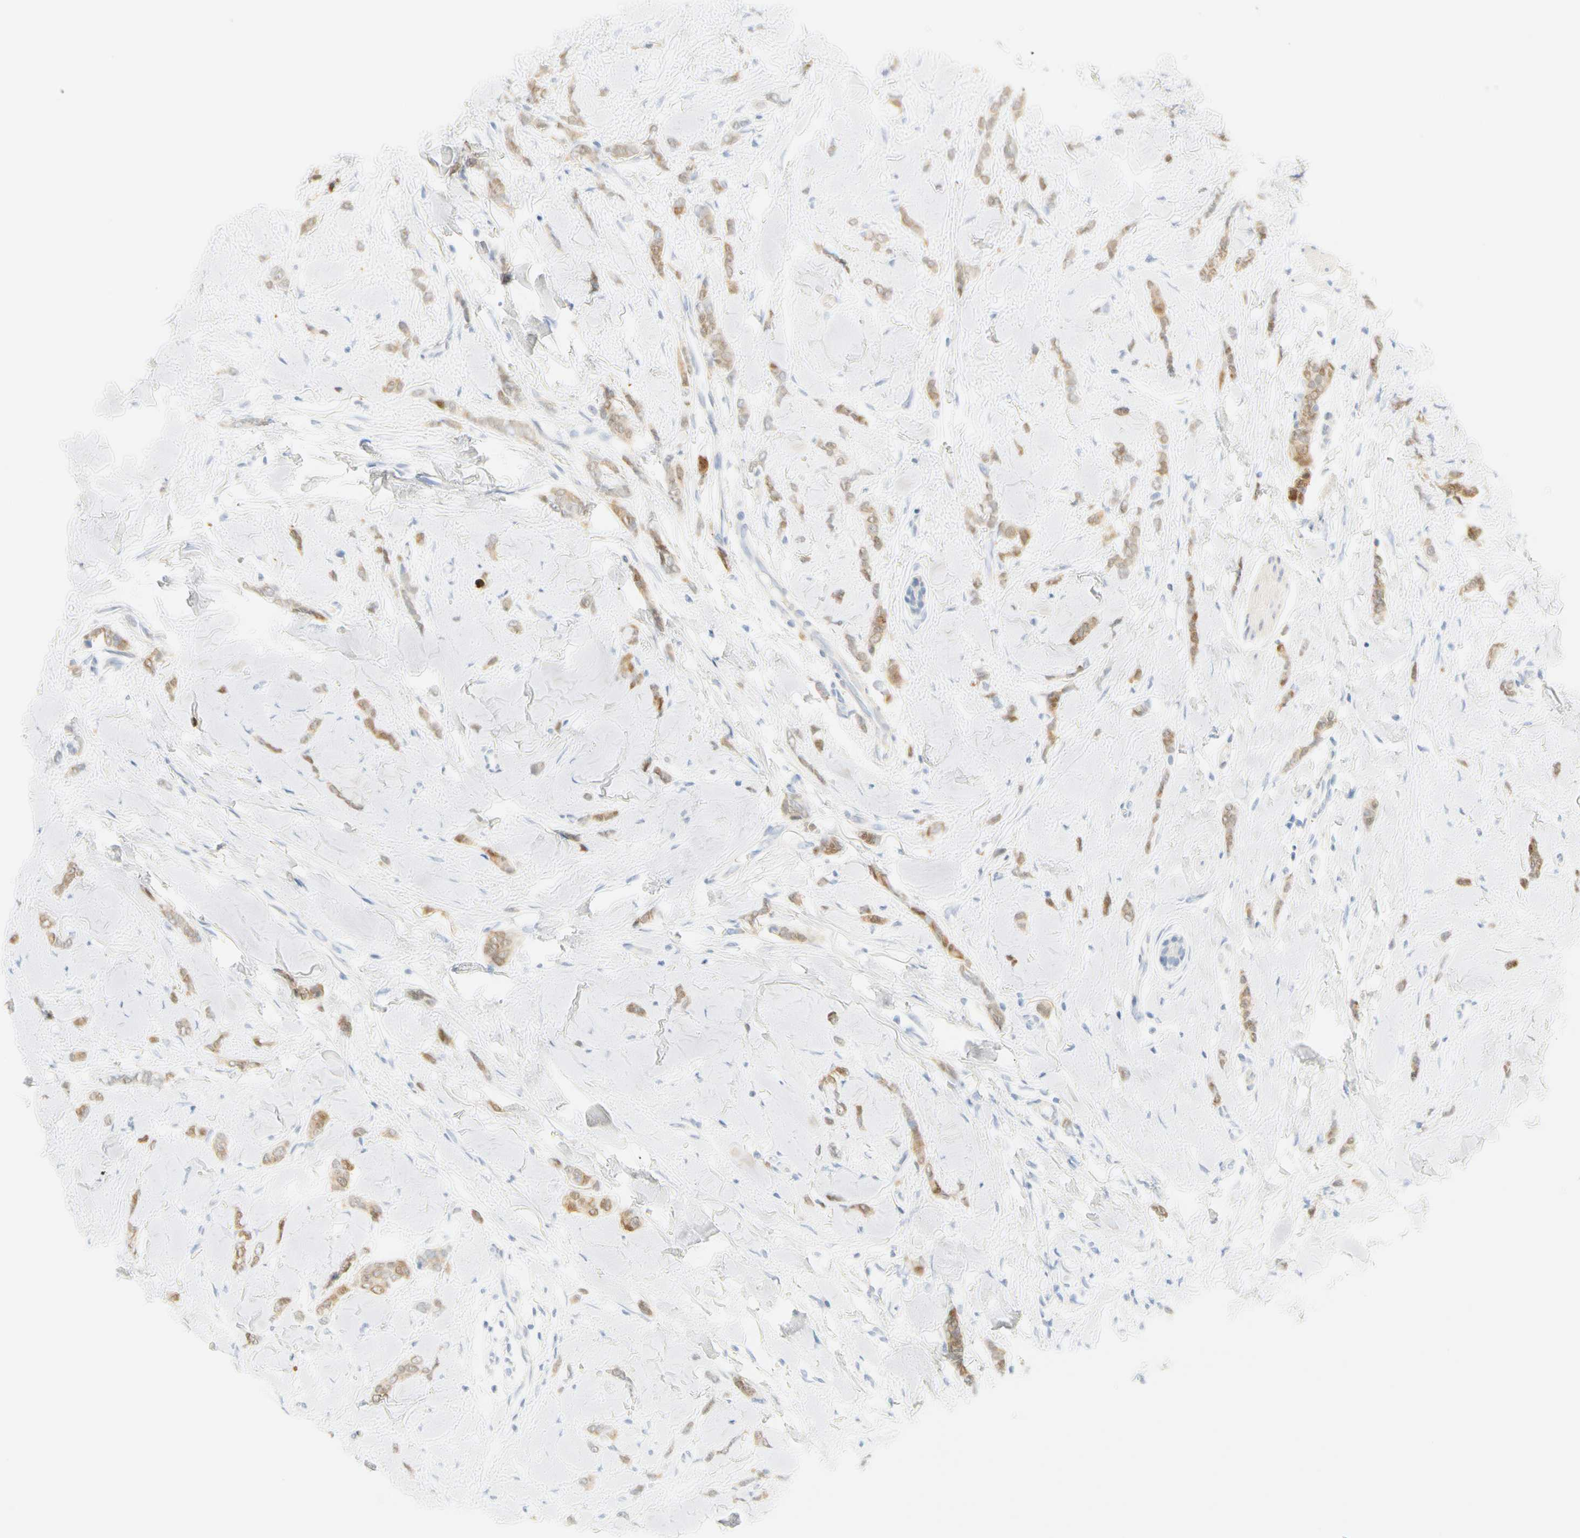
{"staining": {"intensity": "weak", "quantity": "25%-75%", "location": "cytoplasmic/membranous"}, "tissue": "breast cancer", "cell_type": "Tumor cells", "image_type": "cancer", "snomed": [{"axis": "morphology", "description": "Lobular carcinoma"}, {"axis": "topography", "description": "Skin"}, {"axis": "topography", "description": "Breast"}], "caption": "Weak cytoplasmic/membranous protein staining is appreciated in approximately 25%-75% of tumor cells in lobular carcinoma (breast).", "gene": "SELENBP1", "patient": {"sex": "female", "age": 46}}